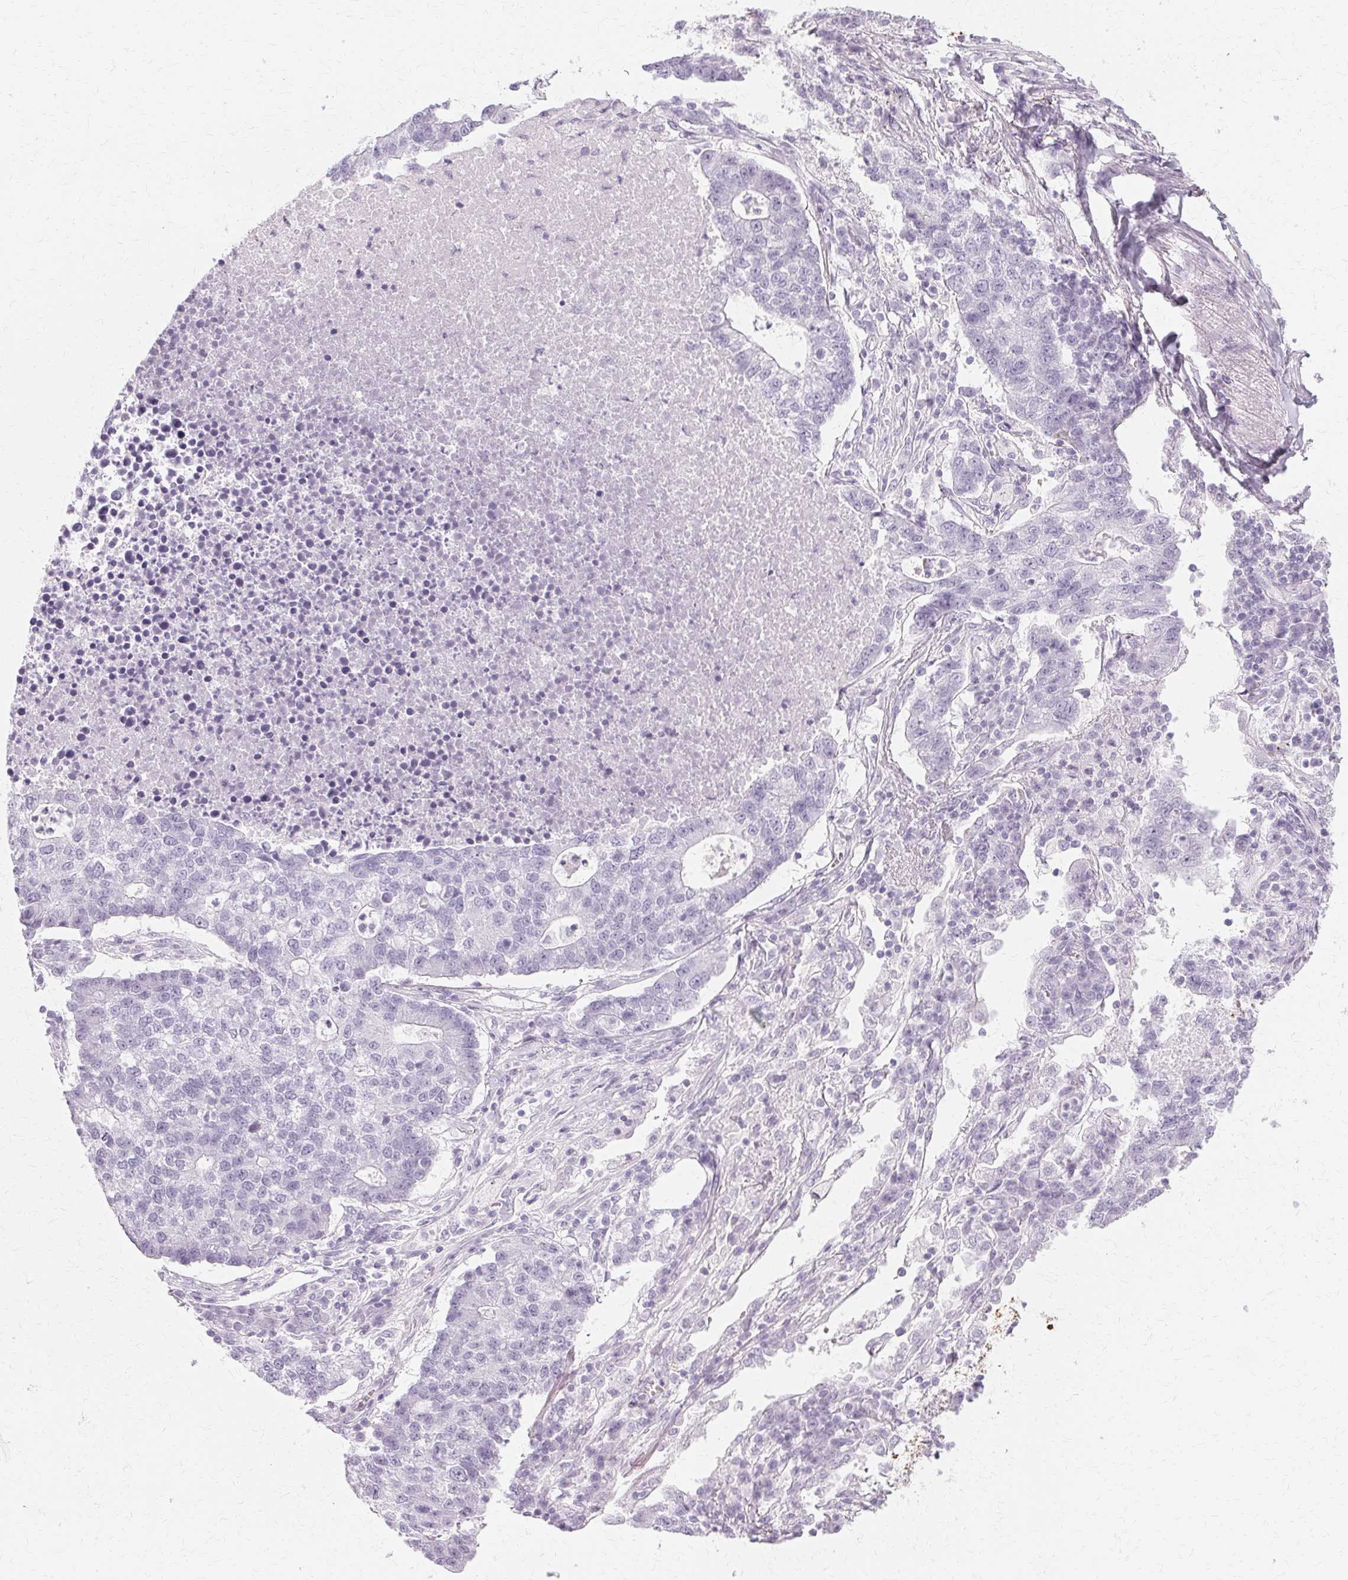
{"staining": {"intensity": "negative", "quantity": "none", "location": "none"}, "tissue": "lung cancer", "cell_type": "Tumor cells", "image_type": "cancer", "snomed": [{"axis": "morphology", "description": "Adenocarcinoma, NOS"}, {"axis": "topography", "description": "Lung"}], "caption": "The micrograph reveals no significant positivity in tumor cells of adenocarcinoma (lung).", "gene": "KRT6C", "patient": {"sex": "male", "age": 57}}